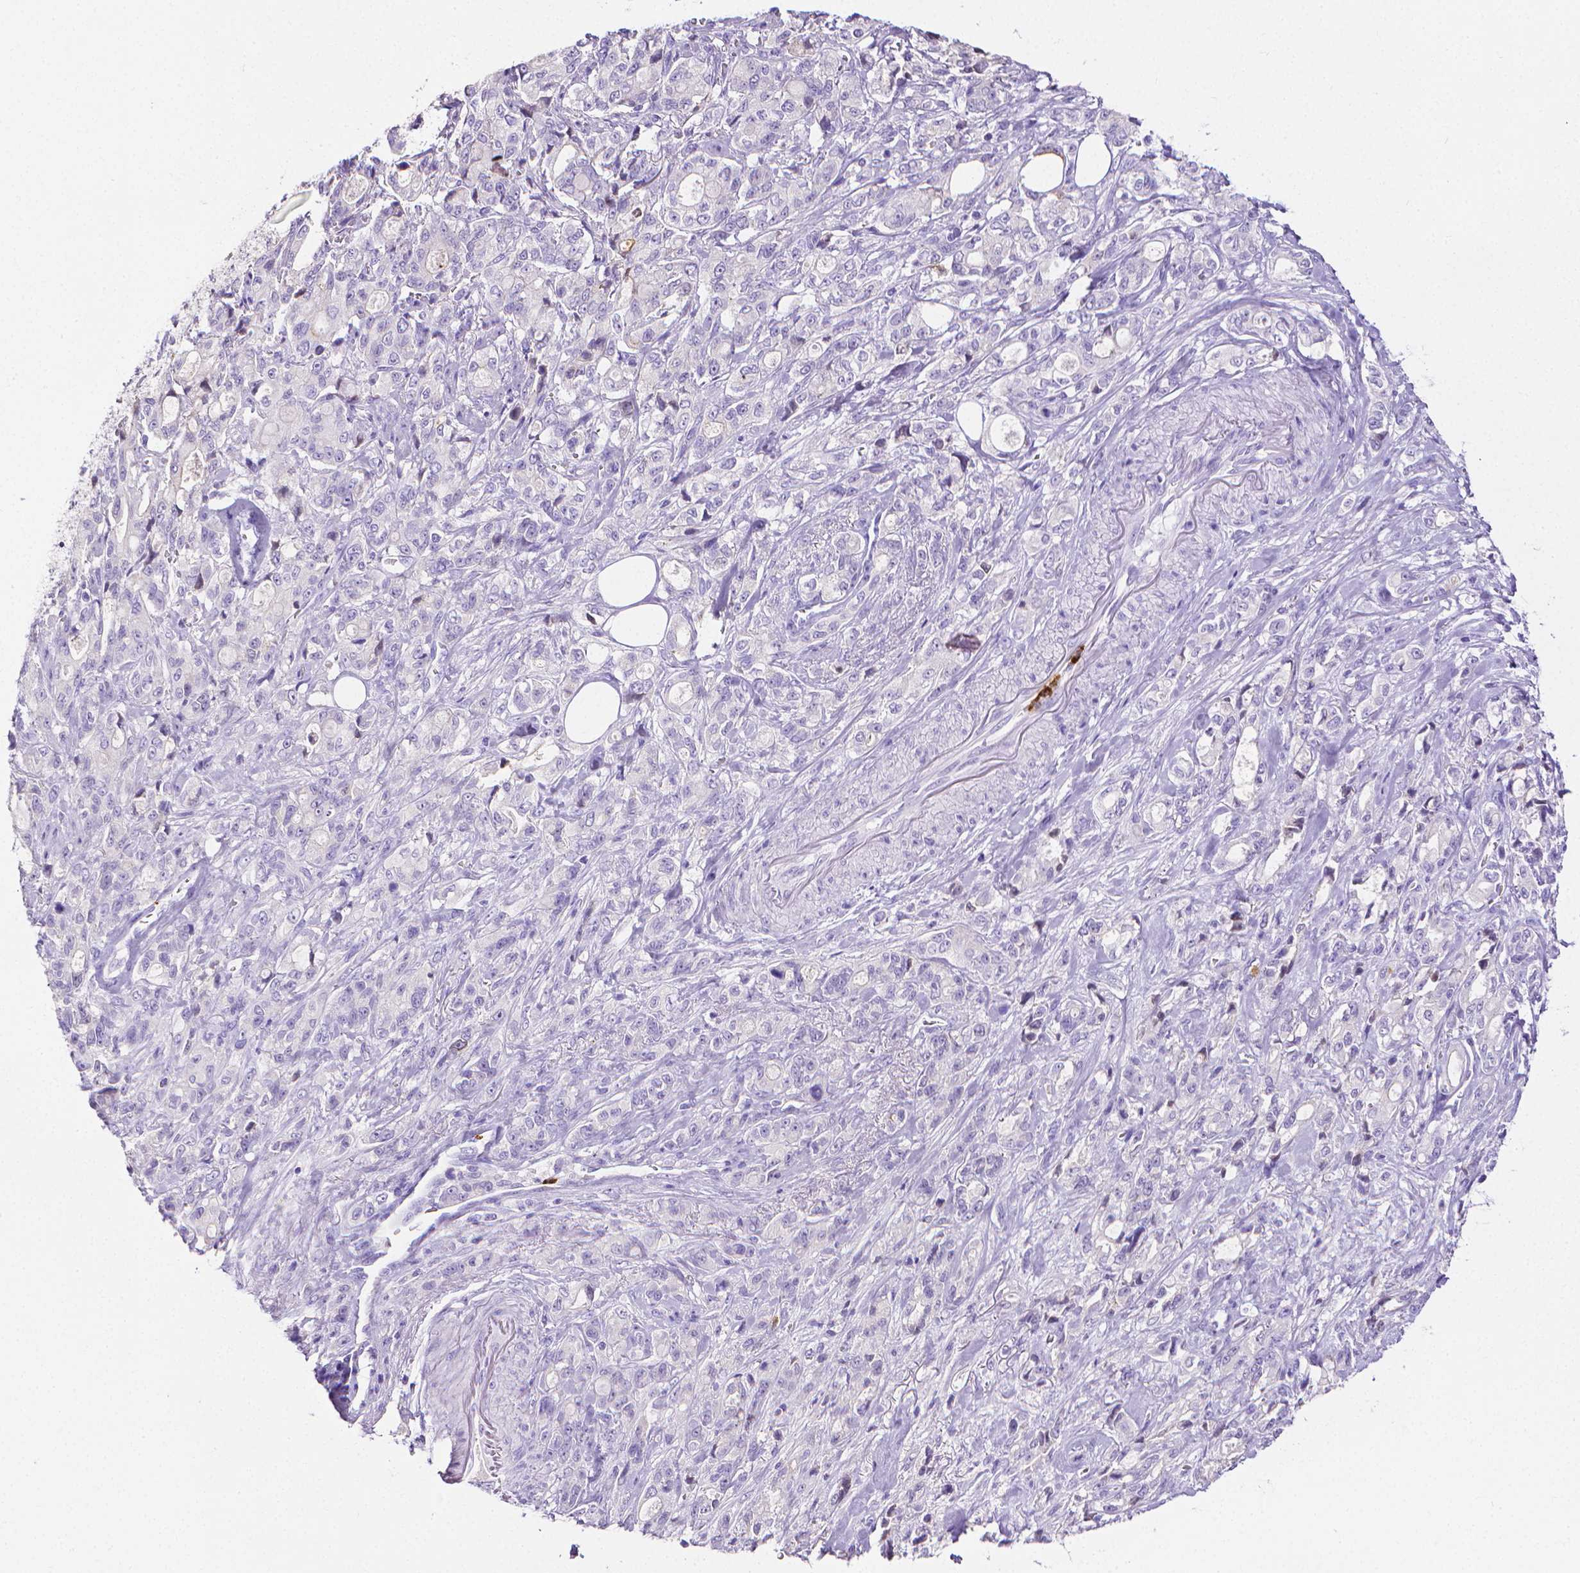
{"staining": {"intensity": "negative", "quantity": "none", "location": "none"}, "tissue": "stomach cancer", "cell_type": "Tumor cells", "image_type": "cancer", "snomed": [{"axis": "morphology", "description": "Adenocarcinoma, NOS"}, {"axis": "topography", "description": "Stomach"}], "caption": "Immunohistochemistry photomicrograph of neoplastic tissue: human stomach adenocarcinoma stained with DAB (3,3'-diaminobenzidine) demonstrates no significant protein expression in tumor cells.", "gene": "MMP9", "patient": {"sex": "male", "age": 63}}